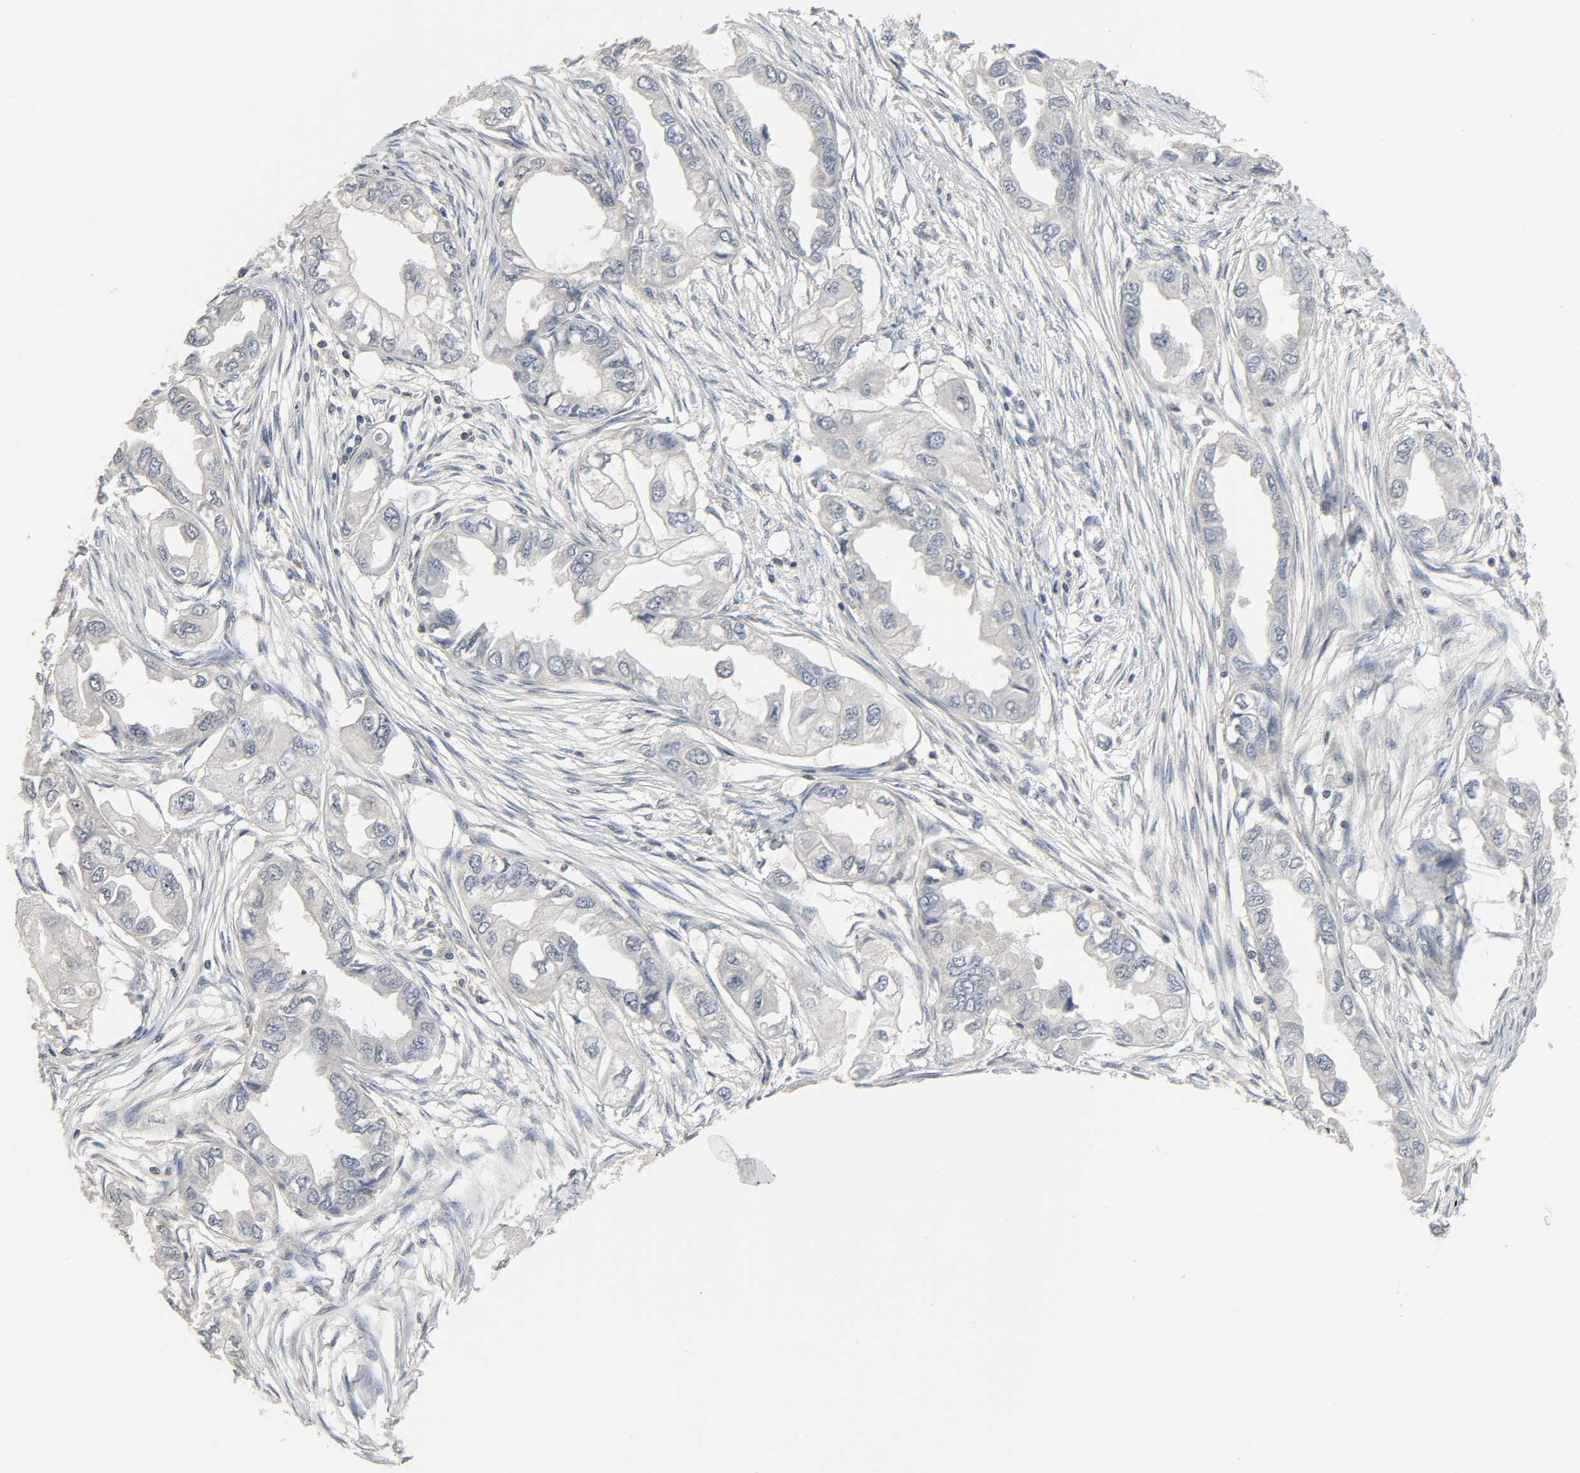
{"staining": {"intensity": "negative", "quantity": "none", "location": "none"}, "tissue": "endometrial cancer", "cell_type": "Tumor cells", "image_type": "cancer", "snomed": [{"axis": "morphology", "description": "Adenocarcinoma, NOS"}, {"axis": "topography", "description": "Endometrium"}], "caption": "This is an IHC photomicrograph of endometrial cancer. There is no staining in tumor cells.", "gene": "PLEKHA2", "patient": {"sex": "female", "age": 67}}